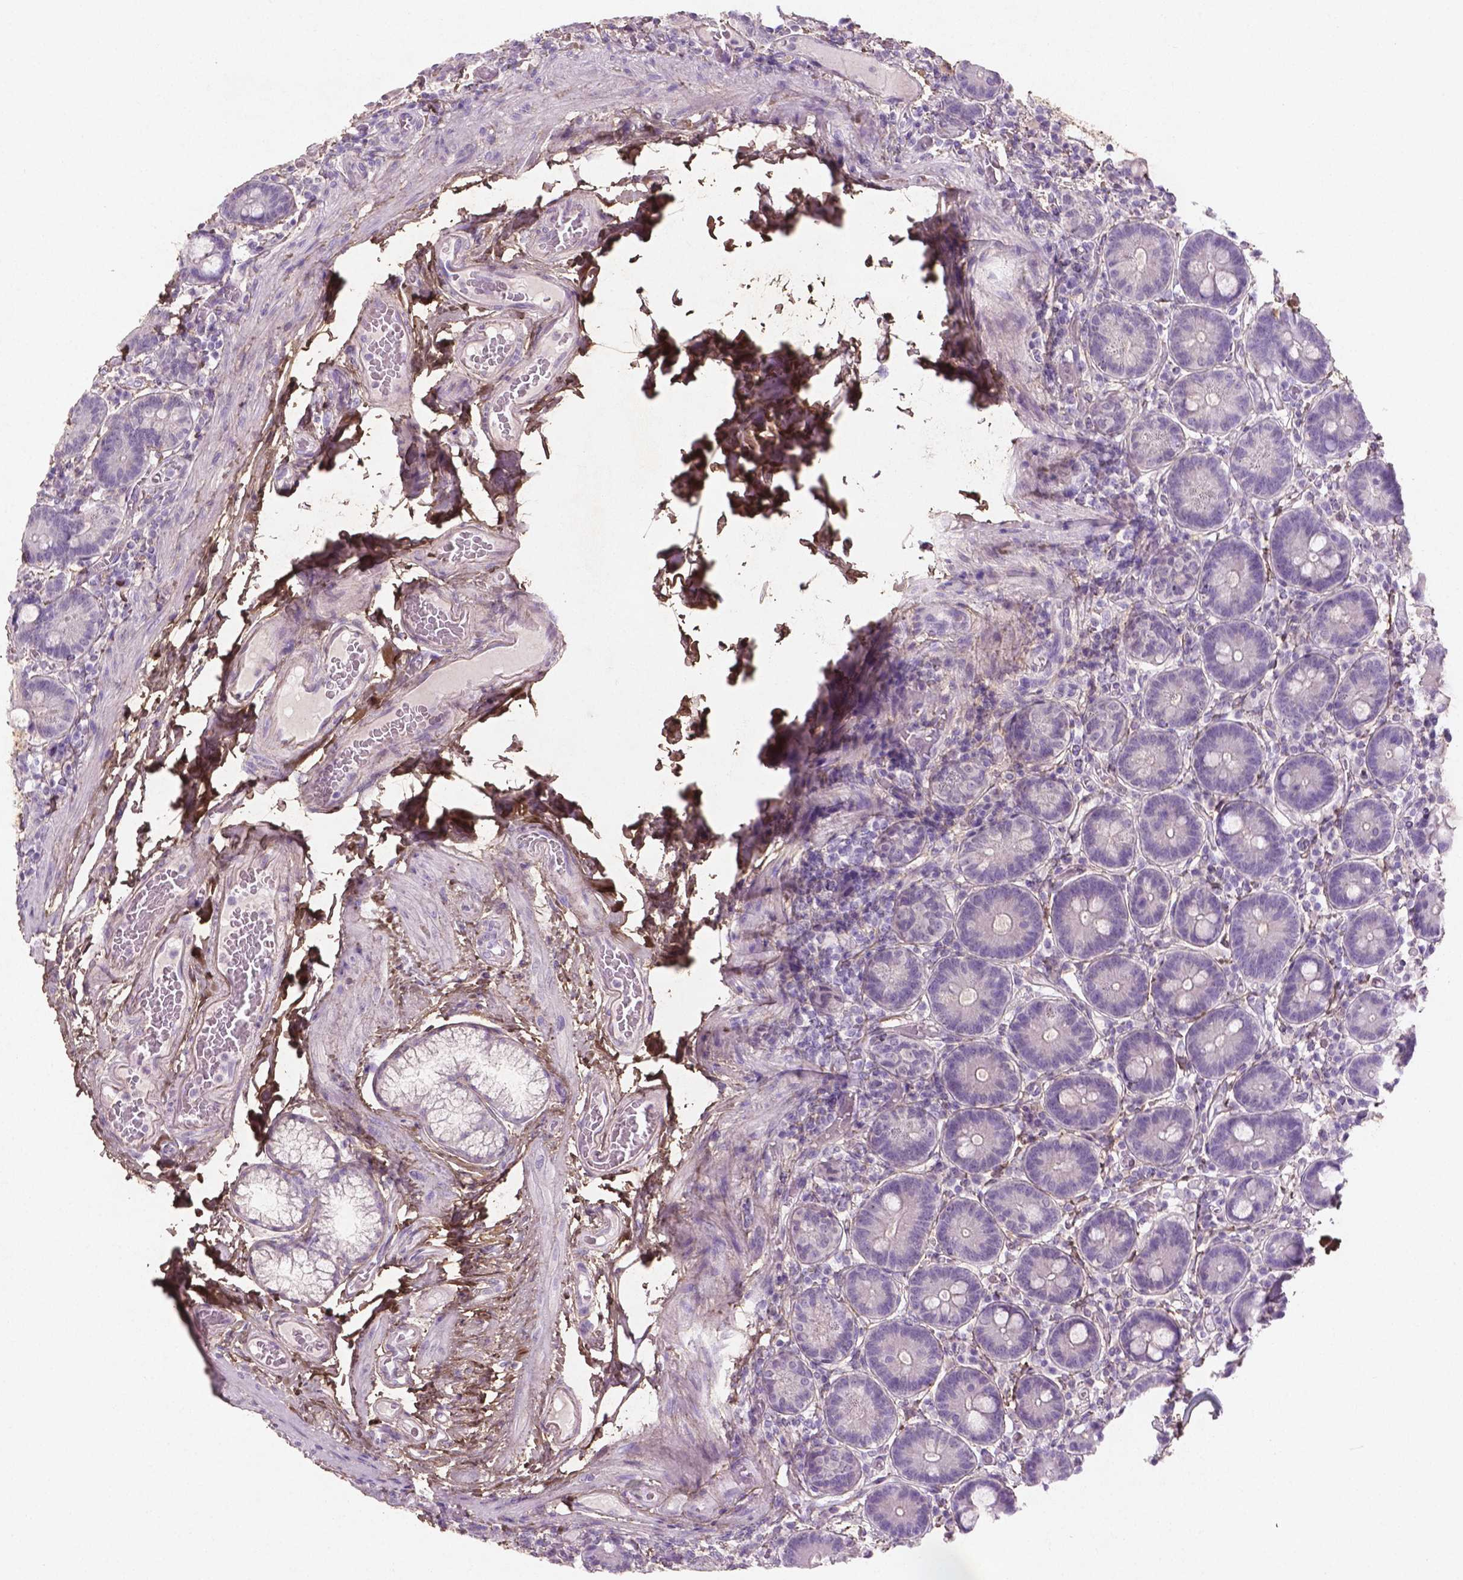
{"staining": {"intensity": "negative", "quantity": "none", "location": "none"}, "tissue": "duodenum", "cell_type": "Glandular cells", "image_type": "normal", "snomed": [{"axis": "morphology", "description": "Normal tissue, NOS"}, {"axis": "topography", "description": "Duodenum"}], "caption": "An immunohistochemistry (IHC) image of benign duodenum is shown. There is no staining in glandular cells of duodenum.", "gene": "DLG2", "patient": {"sex": "female", "age": 62}}